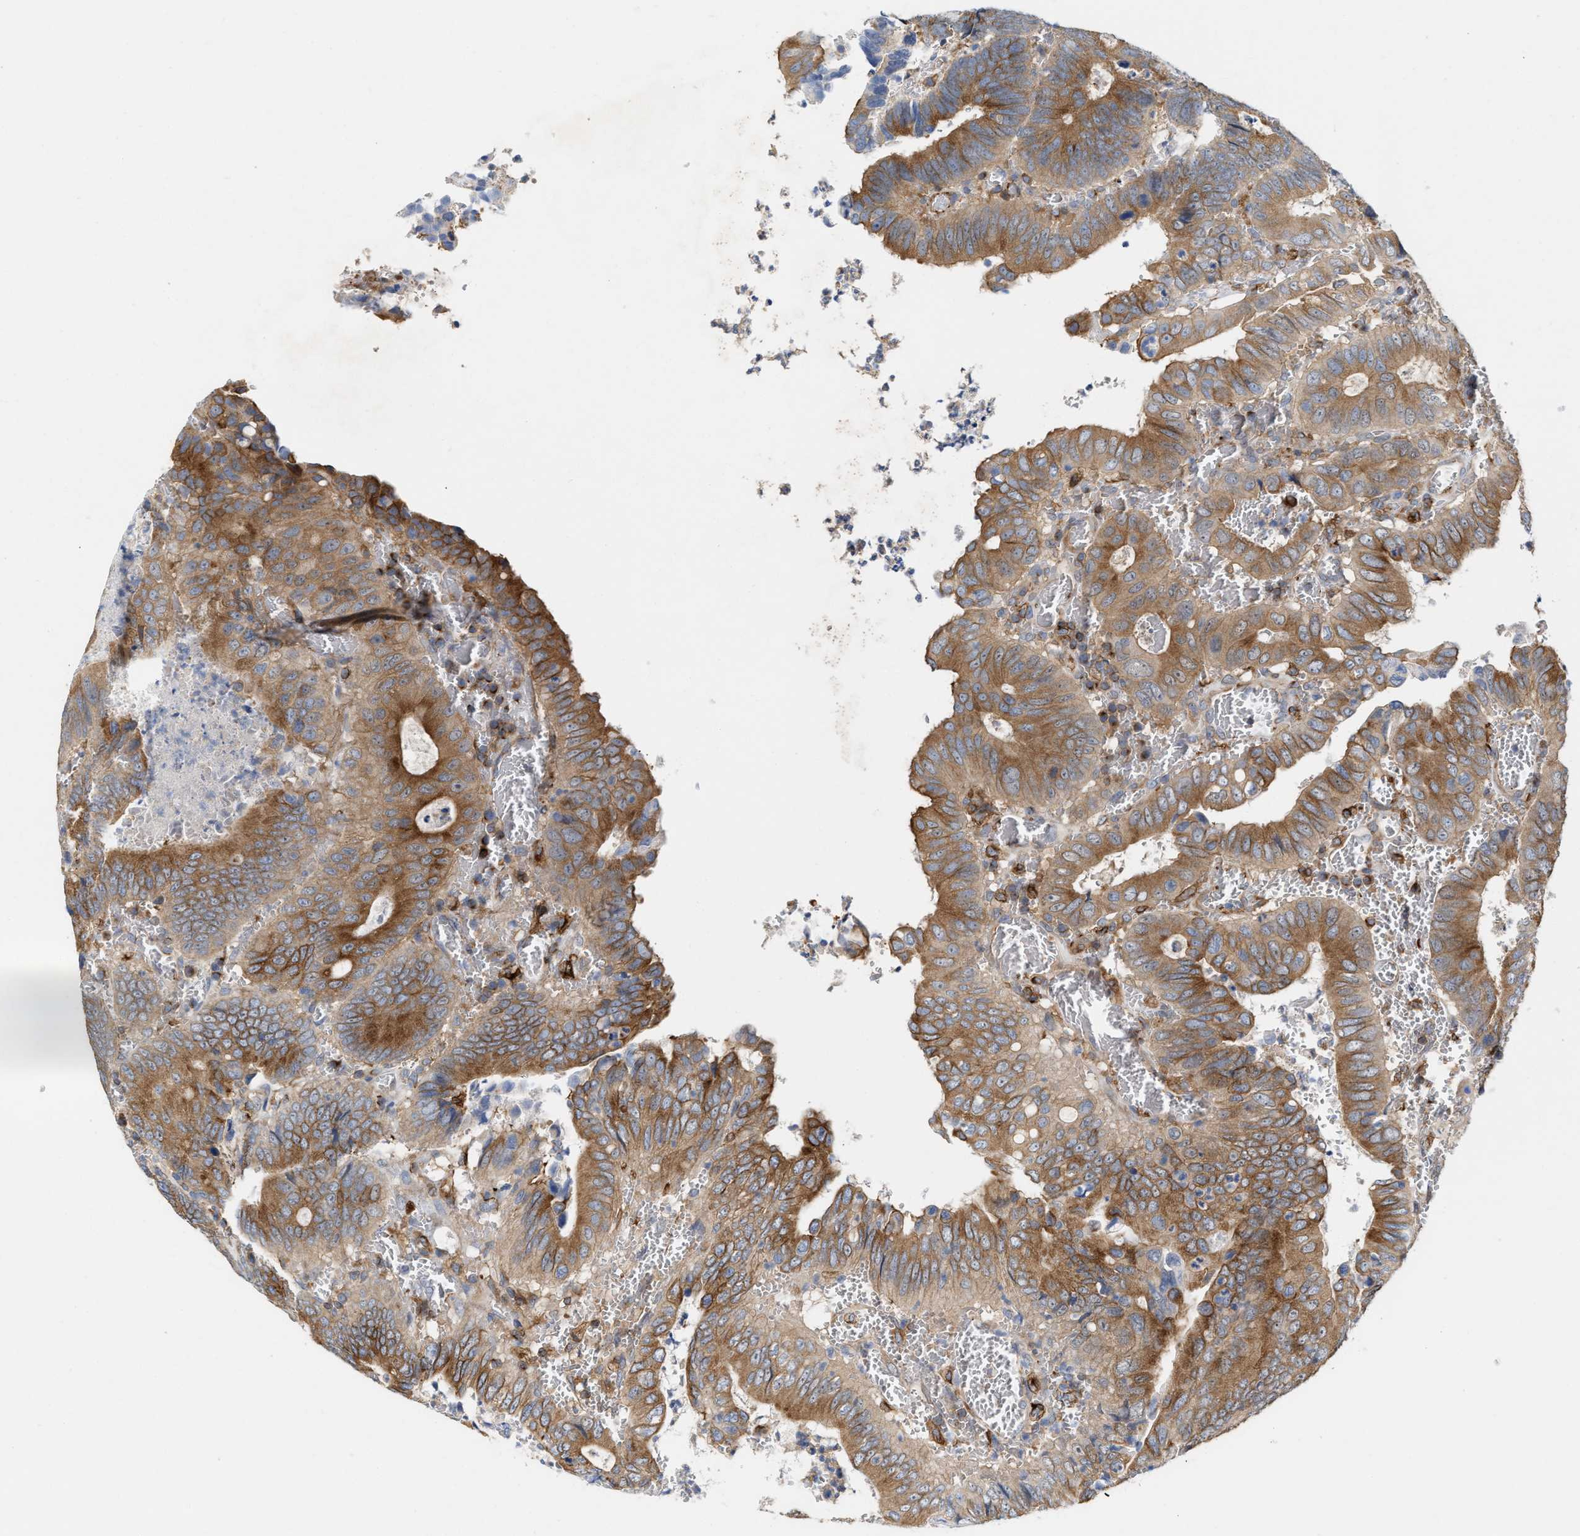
{"staining": {"intensity": "moderate", "quantity": ">75%", "location": "cytoplasmic/membranous"}, "tissue": "colorectal cancer", "cell_type": "Tumor cells", "image_type": "cancer", "snomed": [{"axis": "morphology", "description": "Inflammation, NOS"}, {"axis": "morphology", "description": "Adenocarcinoma, NOS"}, {"axis": "topography", "description": "Colon"}], "caption": "Tumor cells exhibit moderate cytoplasmic/membranous expression in approximately >75% of cells in colorectal cancer (adenocarcinoma).", "gene": "BBLN", "patient": {"sex": "male", "age": 72}}